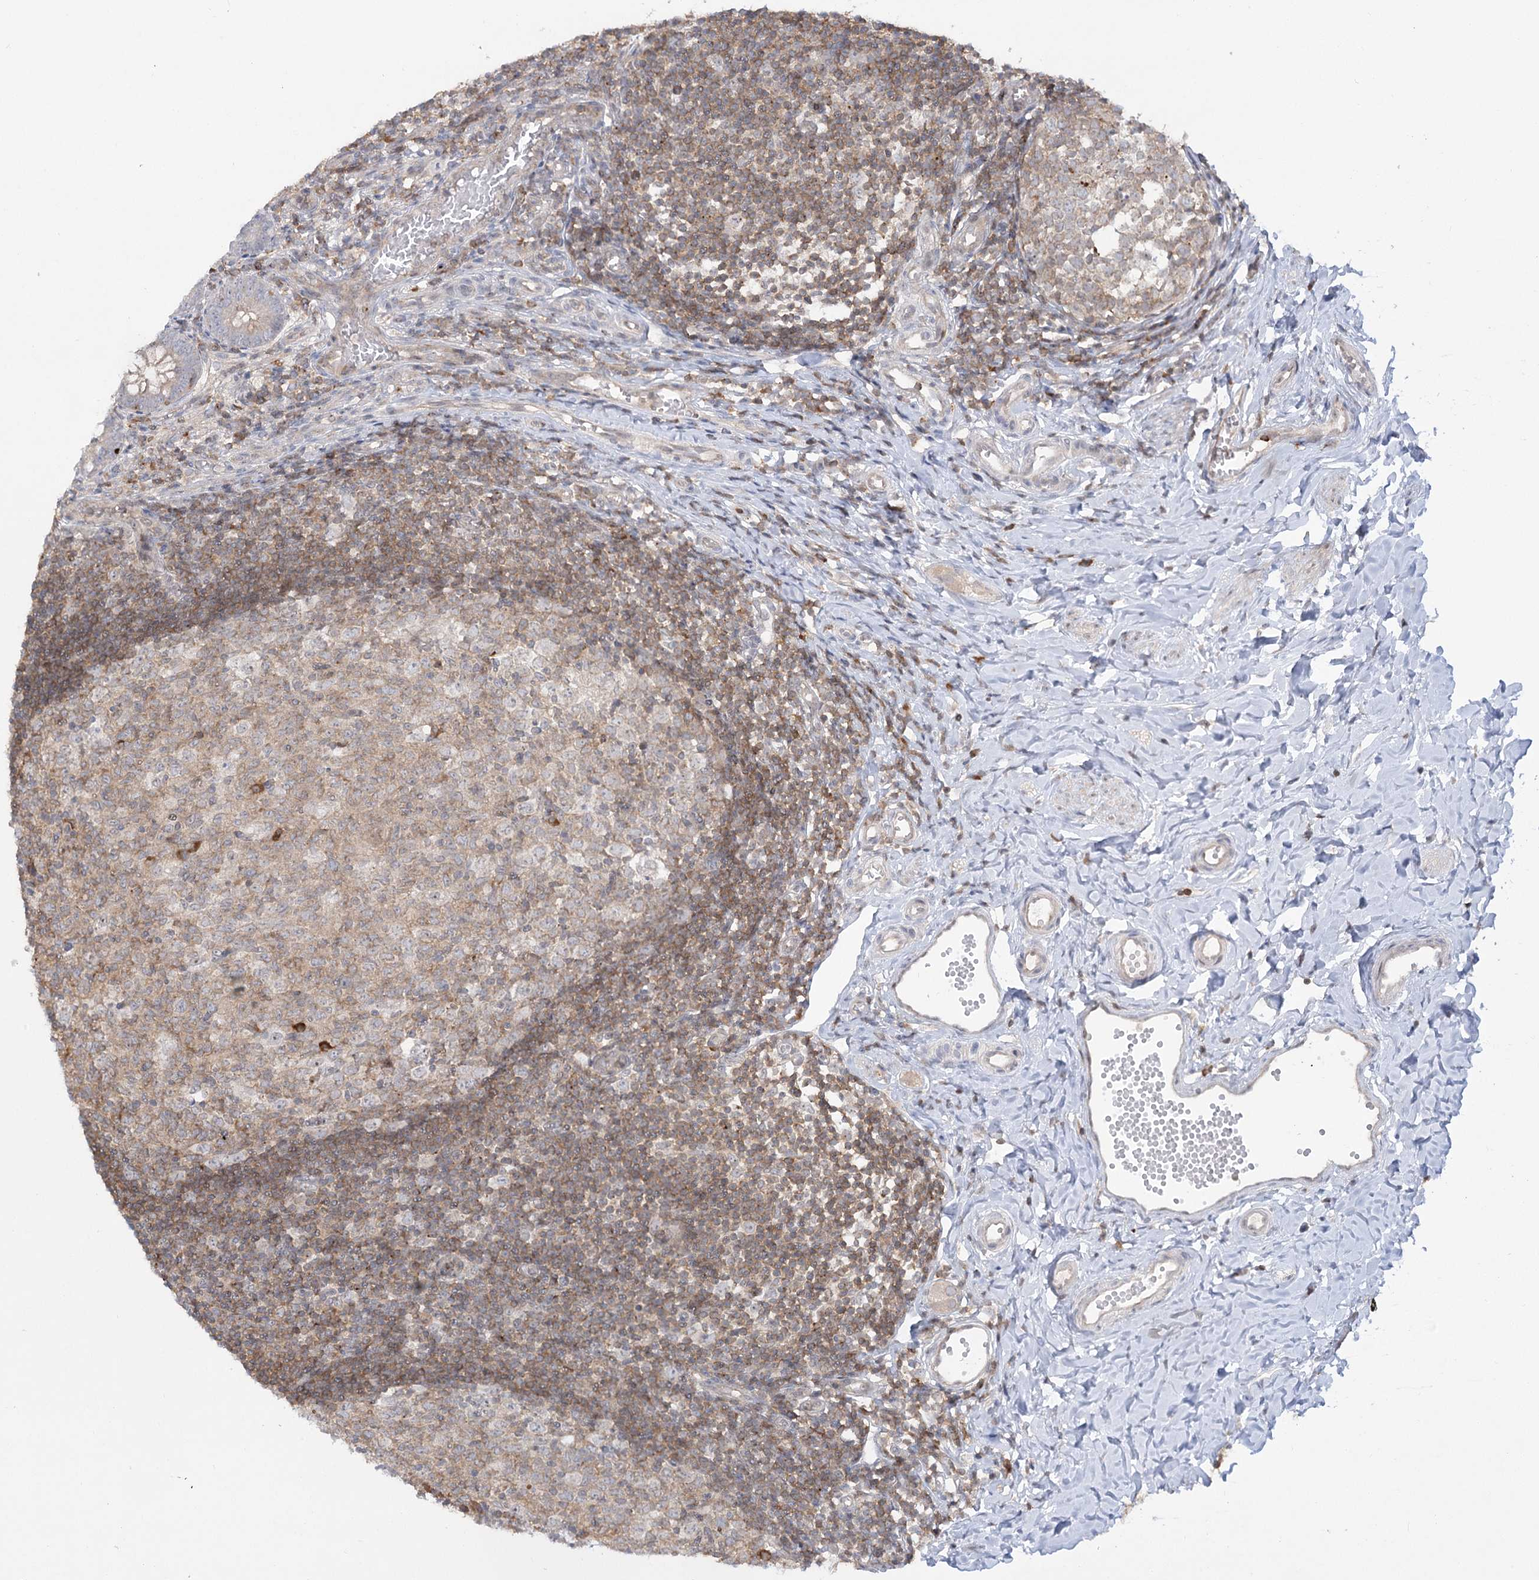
{"staining": {"intensity": "negative", "quantity": "none", "location": "none"}, "tissue": "appendix", "cell_type": "Glandular cells", "image_type": "normal", "snomed": [{"axis": "morphology", "description": "Normal tissue, NOS"}, {"axis": "topography", "description": "Appendix"}], "caption": "Glandular cells are negative for brown protein staining in normal appendix. The staining was performed using DAB (3,3'-diaminobenzidine) to visualize the protein expression in brown, while the nuclei were stained in blue with hematoxylin (Magnification: 20x).", "gene": "SYTL1", "patient": {"sex": "male", "age": 14}}